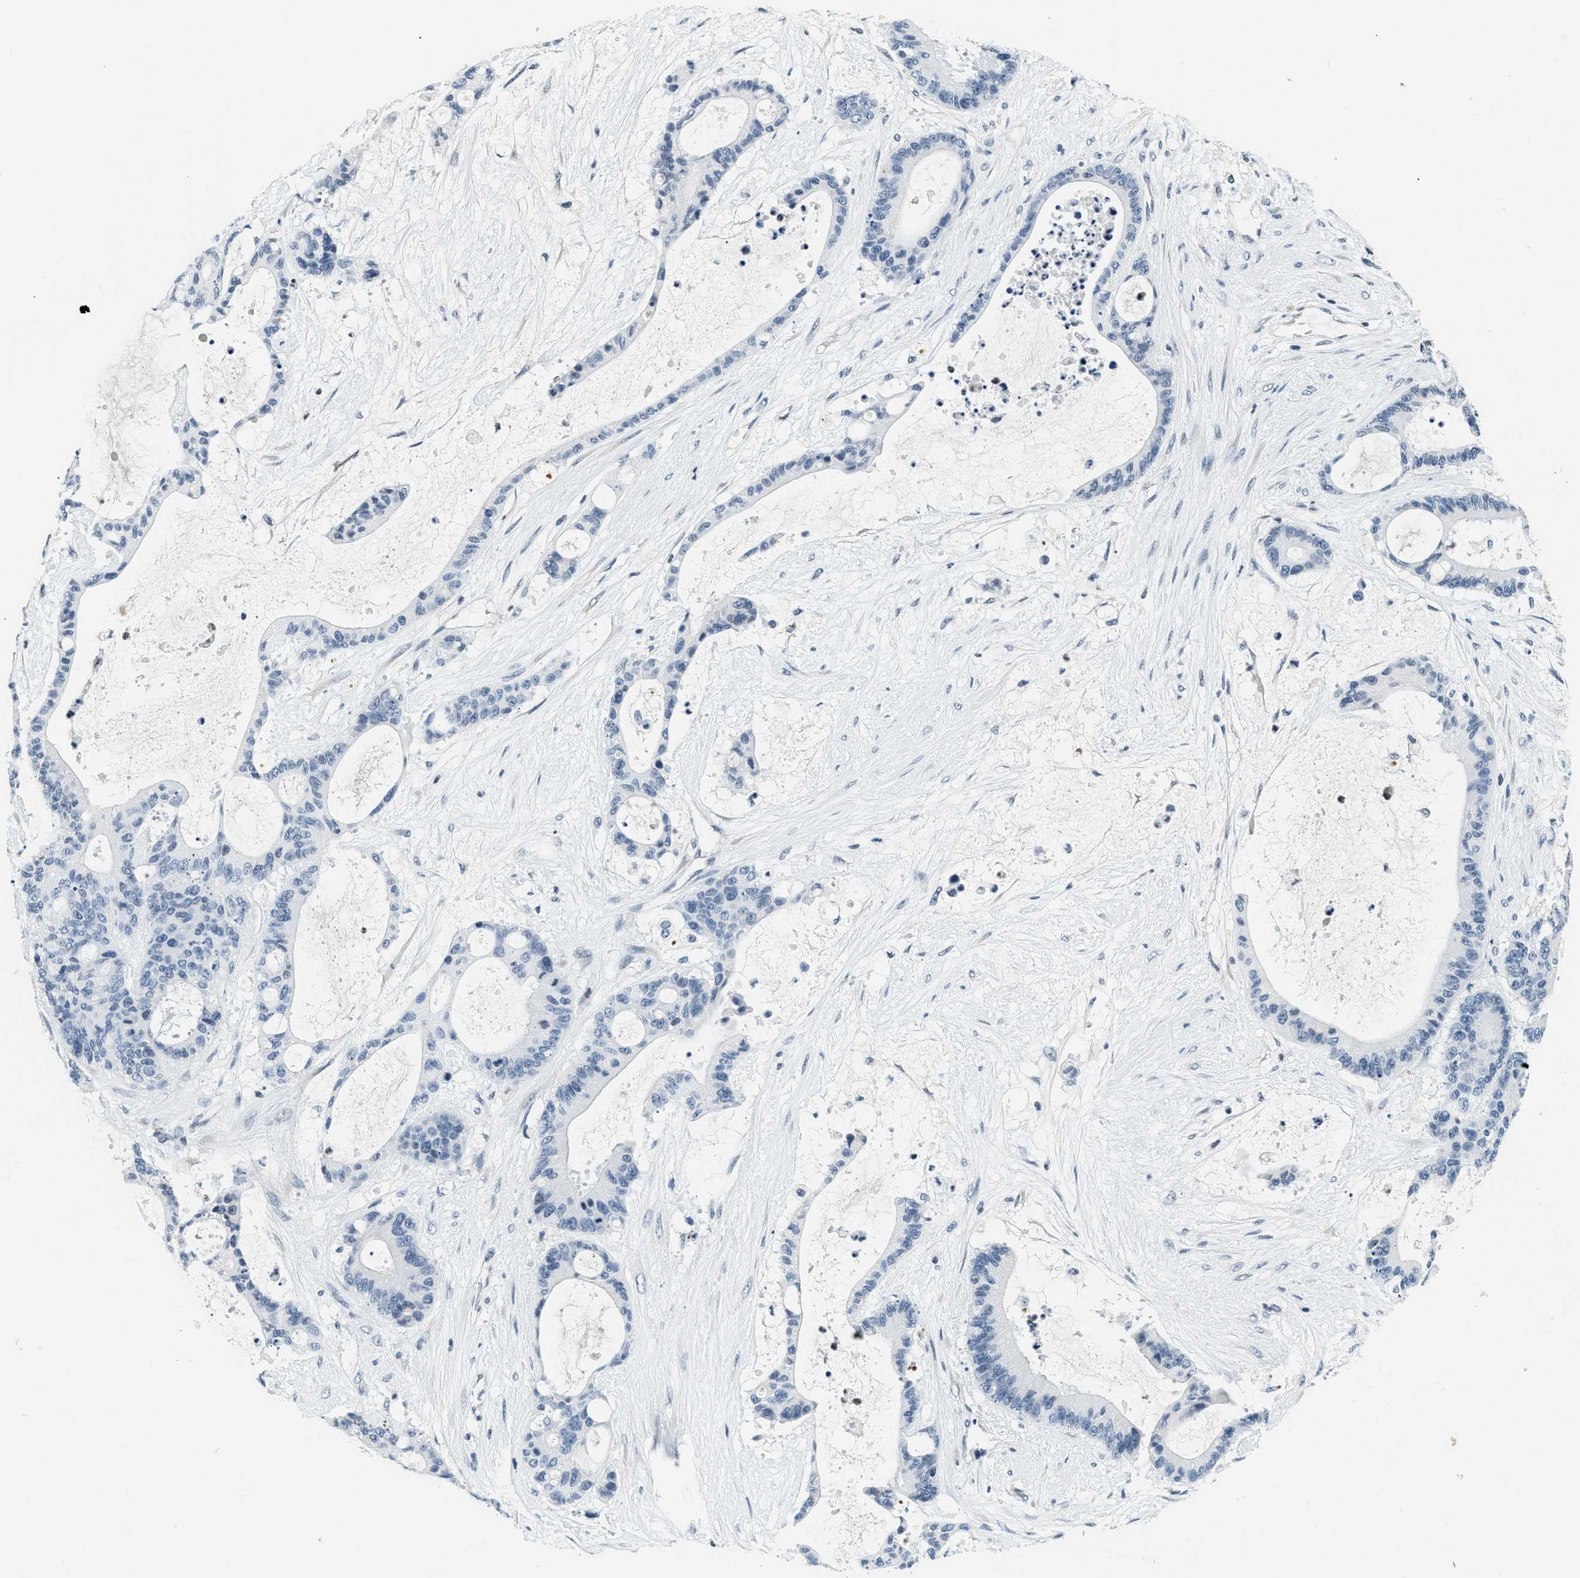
{"staining": {"intensity": "negative", "quantity": "none", "location": "none"}, "tissue": "liver cancer", "cell_type": "Tumor cells", "image_type": "cancer", "snomed": [{"axis": "morphology", "description": "Cholangiocarcinoma"}, {"axis": "topography", "description": "Liver"}], "caption": "IHC photomicrograph of neoplastic tissue: human cholangiocarcinoma (liver) stained with DAB (3,3'-diaminobenzidine) shows no significant protein staining in tumor cells.", "gene": "CA4", "patient": {"sex": "female", "age": 73}}